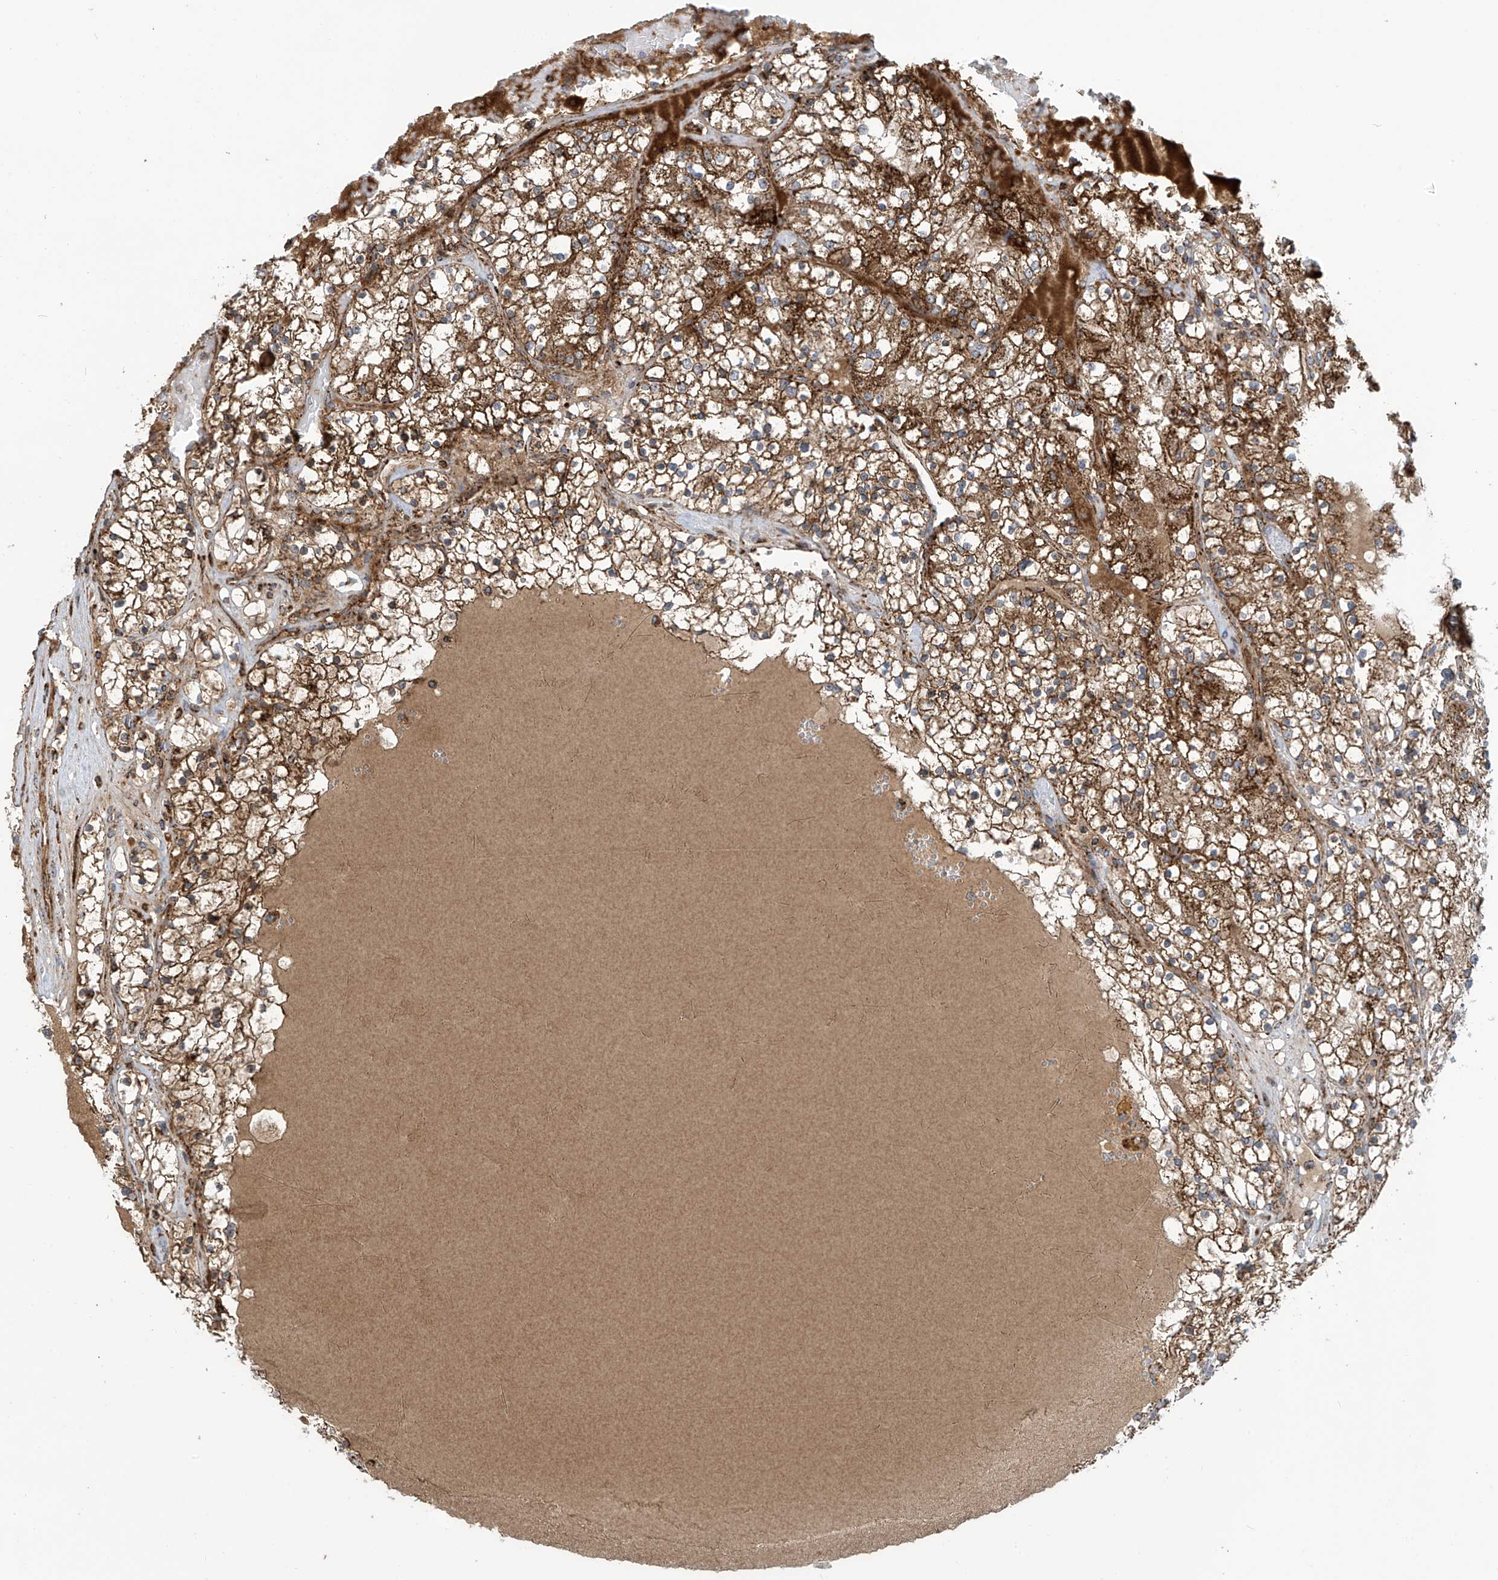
{"staining": {"intensity": "strong", "quantity": ">75%", "location": "cytoplasmic/membranous"}, "tissue": "renal cancer", "cell_type": "Tumor cells", "image_type": "cancer", "snomed": [{"axis": "morphology", "description": "Normal tissue, NOS"}, {"axis": "morphology", "description": "Adenocarcinoma, NOS"}, {"axis": "topography", "description": "Kidney"}], "caption": "Protein staining displays strong cytoplasmic/membranous positivity in about >75% of tumor cells in renal adenocarcinoma.", "gene": "COX10", "patient": {"sex": "male", "age": 68}}